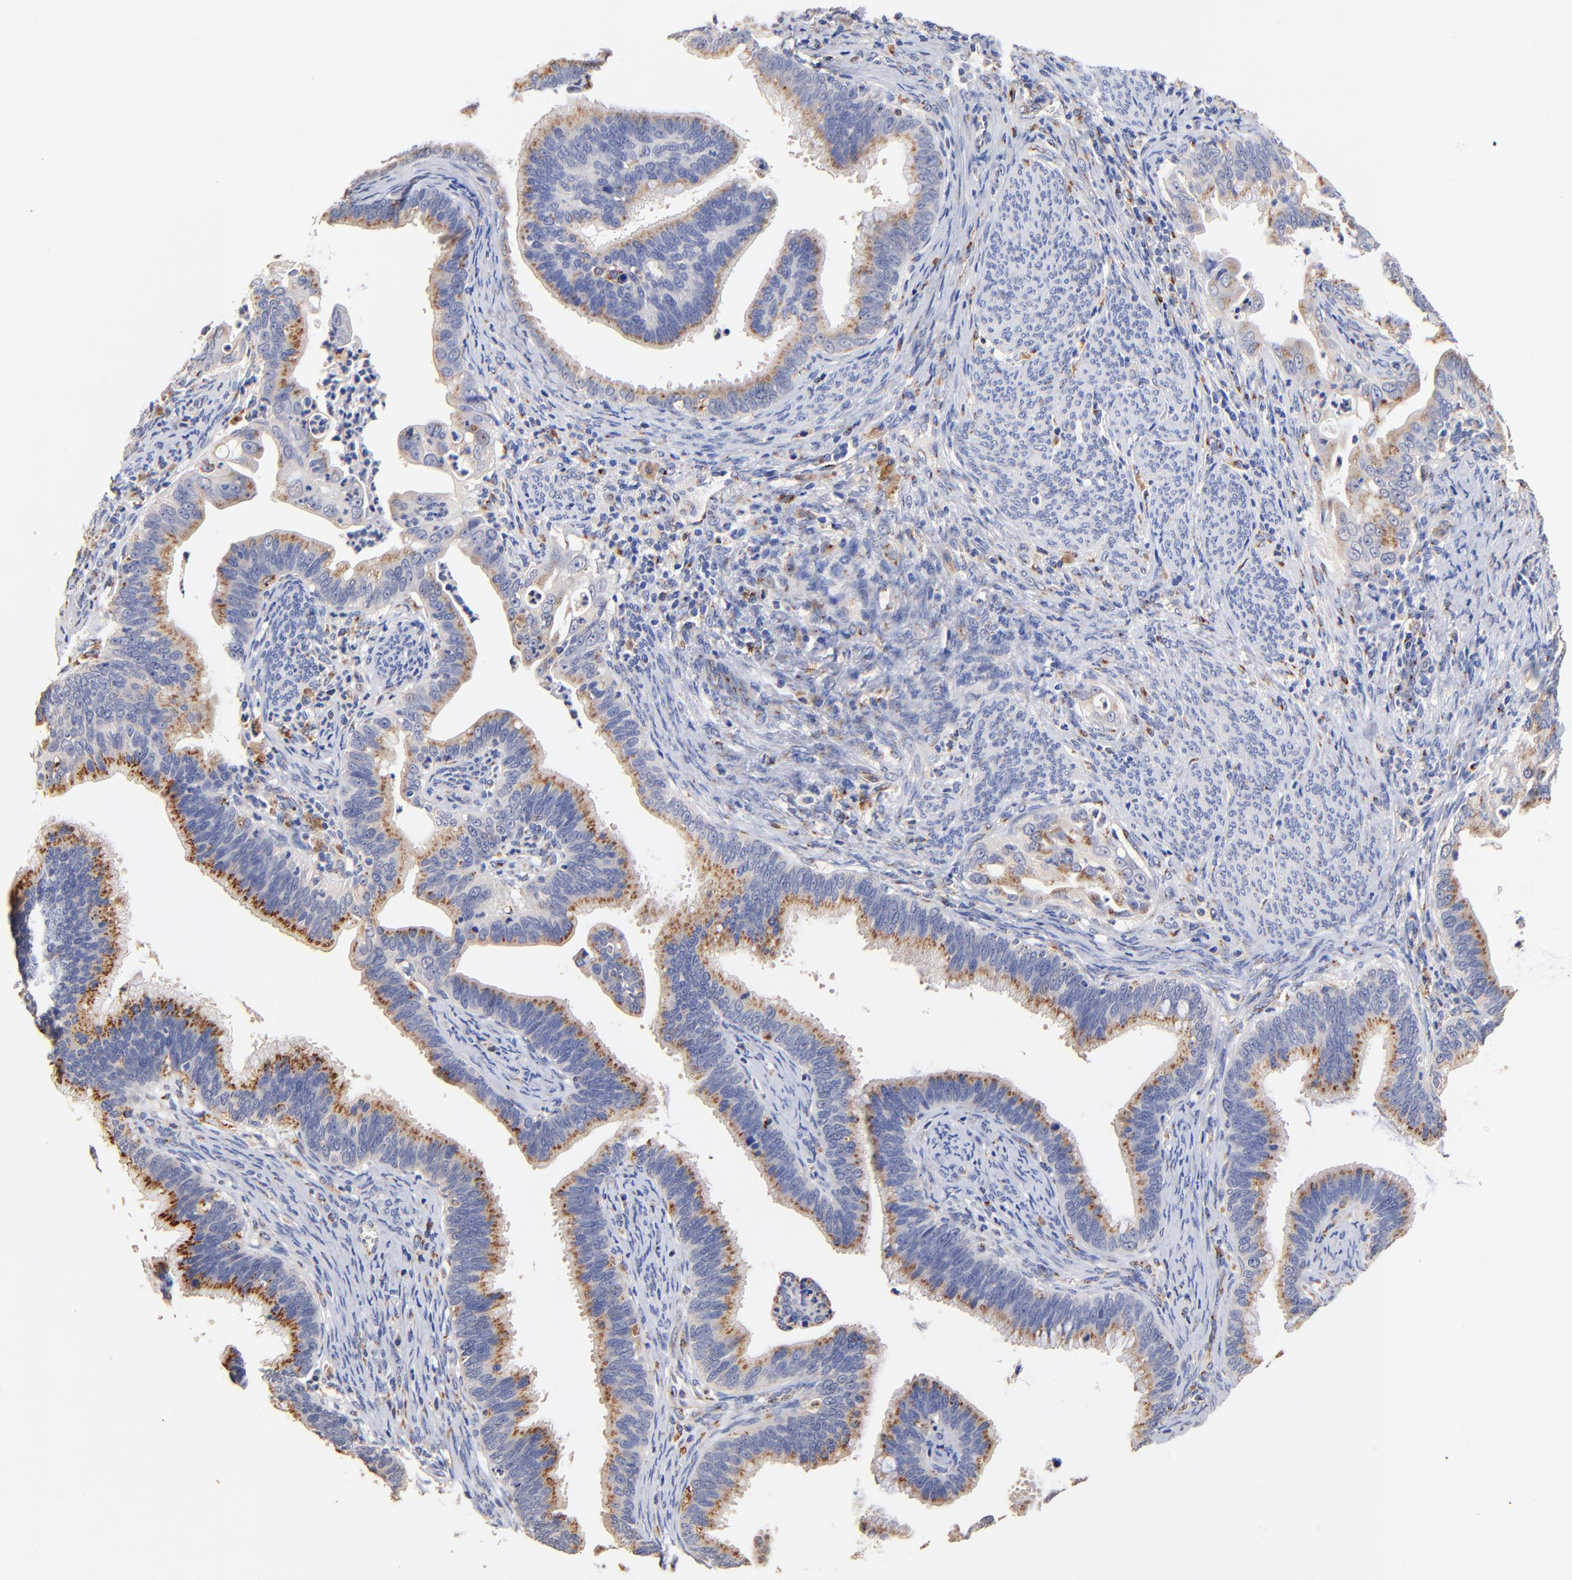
{"staining": {"intensity": "moderate", "quantity": ">75%", "location": "cytoplasmic/membranous"}, "tissue": "cervical cancer", "cell_type": "Tumor cells", "image_type": "cancer", "snomed": [{"axis": "morphology", "description": "Adenocarcinoma, NOS"}, {"axis": "topography", "description": "Cervix"}], "caption": "Human cervical cancer (adenocarcinoma) stained with a protein marker demonstrates moderate staining in tumor cells.", "gene": "FMNL3", "patient": {"sex": "female", "age": 47}}